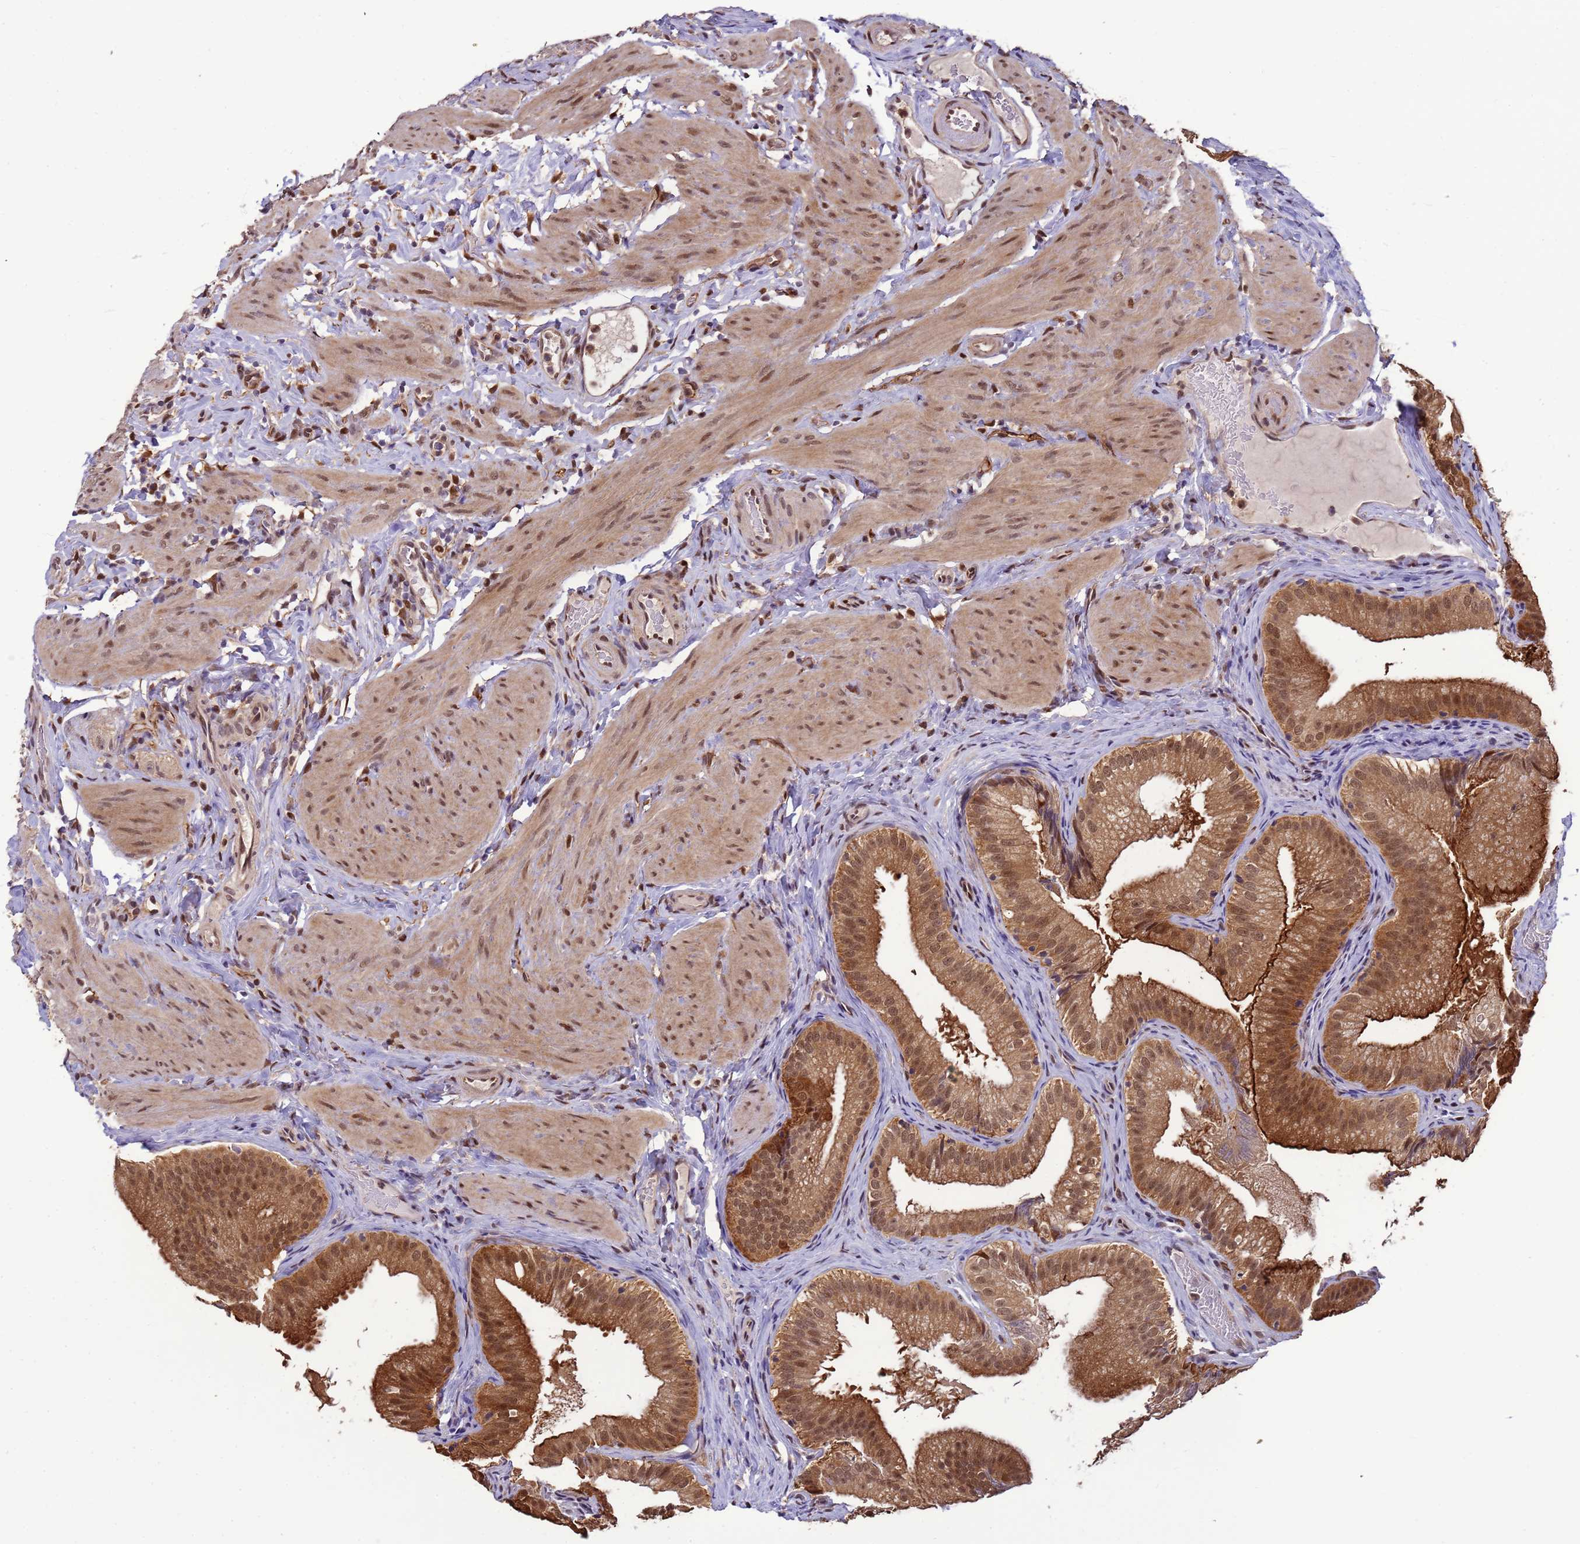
{"staining": {"intensity": "strong", "quantity": ">75%", "location": "cytoplasmic/membranous,nuclear"}, "tissue": "gallbladder", "cell_type": "Glandular cells", "image_type": "normal", "snomed": [{"axis": "morphology", "description": "Normal tissue, NOS"}, {"axis": "topography", "description": "Gallbladder"}], "caption": "A photomicrograph of human gallbladder stained for a protein demonstrates strong cytoplasmic/membranous,nuclear brown staining in glandular cells. (Stains: DAB (3,3'-diaminobenzidine) in brown, nuclei in blue, Microscopy: brightfield microscopy at high magnification).", "gene": "ZBTB5", "patient": {"sex": "female", "age": 30}}